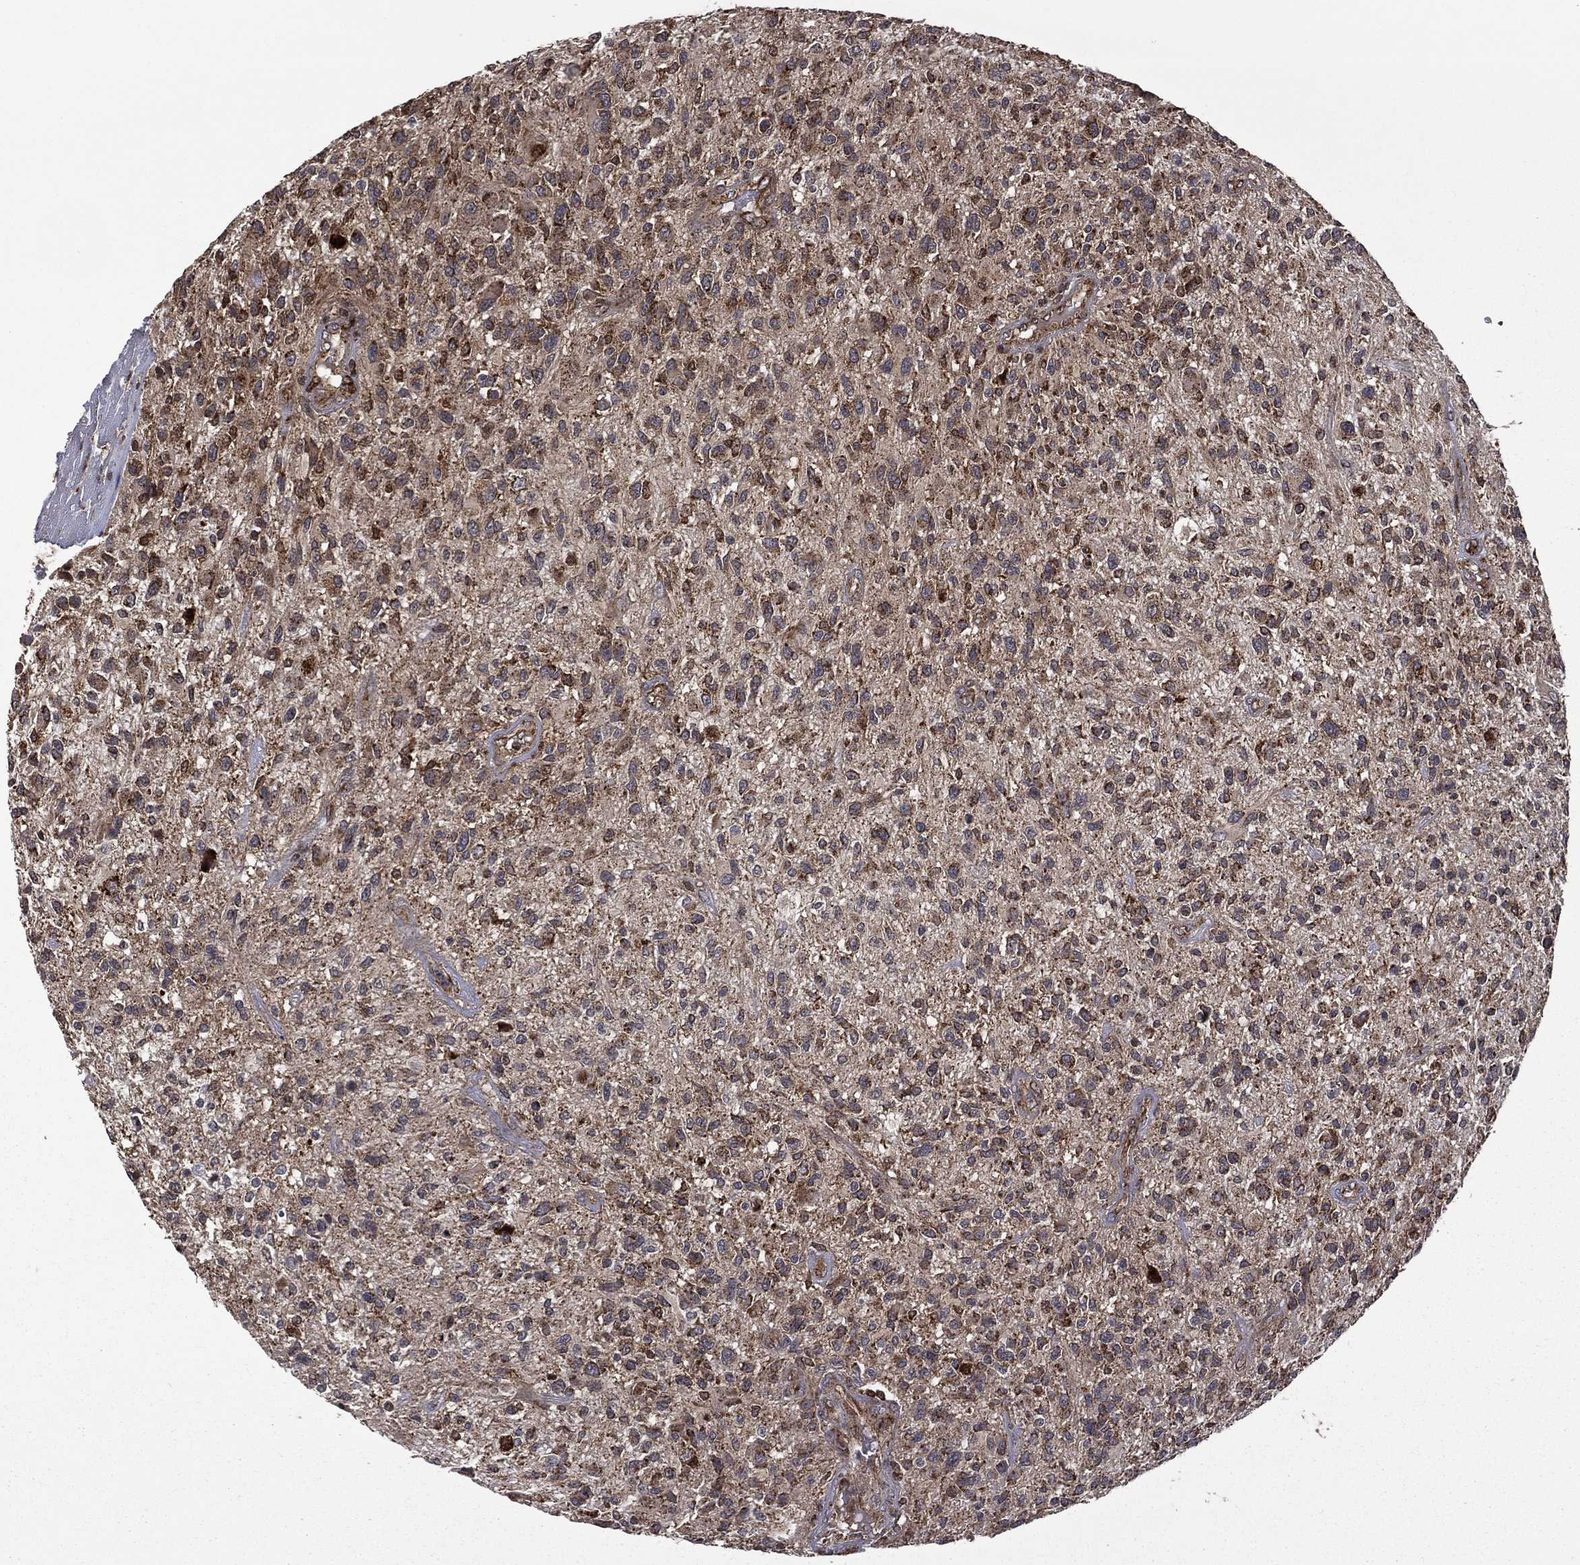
{"staining": {"intensity": "moderate", "quantity": ">75%", "location": "cytoplasmic/membranous"}, "tissue": "glioma", "cell_type": "Tumor cells", "image_type": "cancer", "snomed": [{"axis": "morphology", "description": "Glioma, malignant, High grade"}, {"axis": "topography", "description": "Brain"}], "caption": "A brown stain labels moderate cytoplasmic/membranous staining of a protein in human malignant glioma (high-grade) tumor cells. The staining was performed using DAB (3,3'-diaminobenzidine), with brown indicating positive protein expression. Nuclei are stained blue with hematoxylin.", "gene": "GIMAP6", "patient": {"sex": "male", "age": 47}}